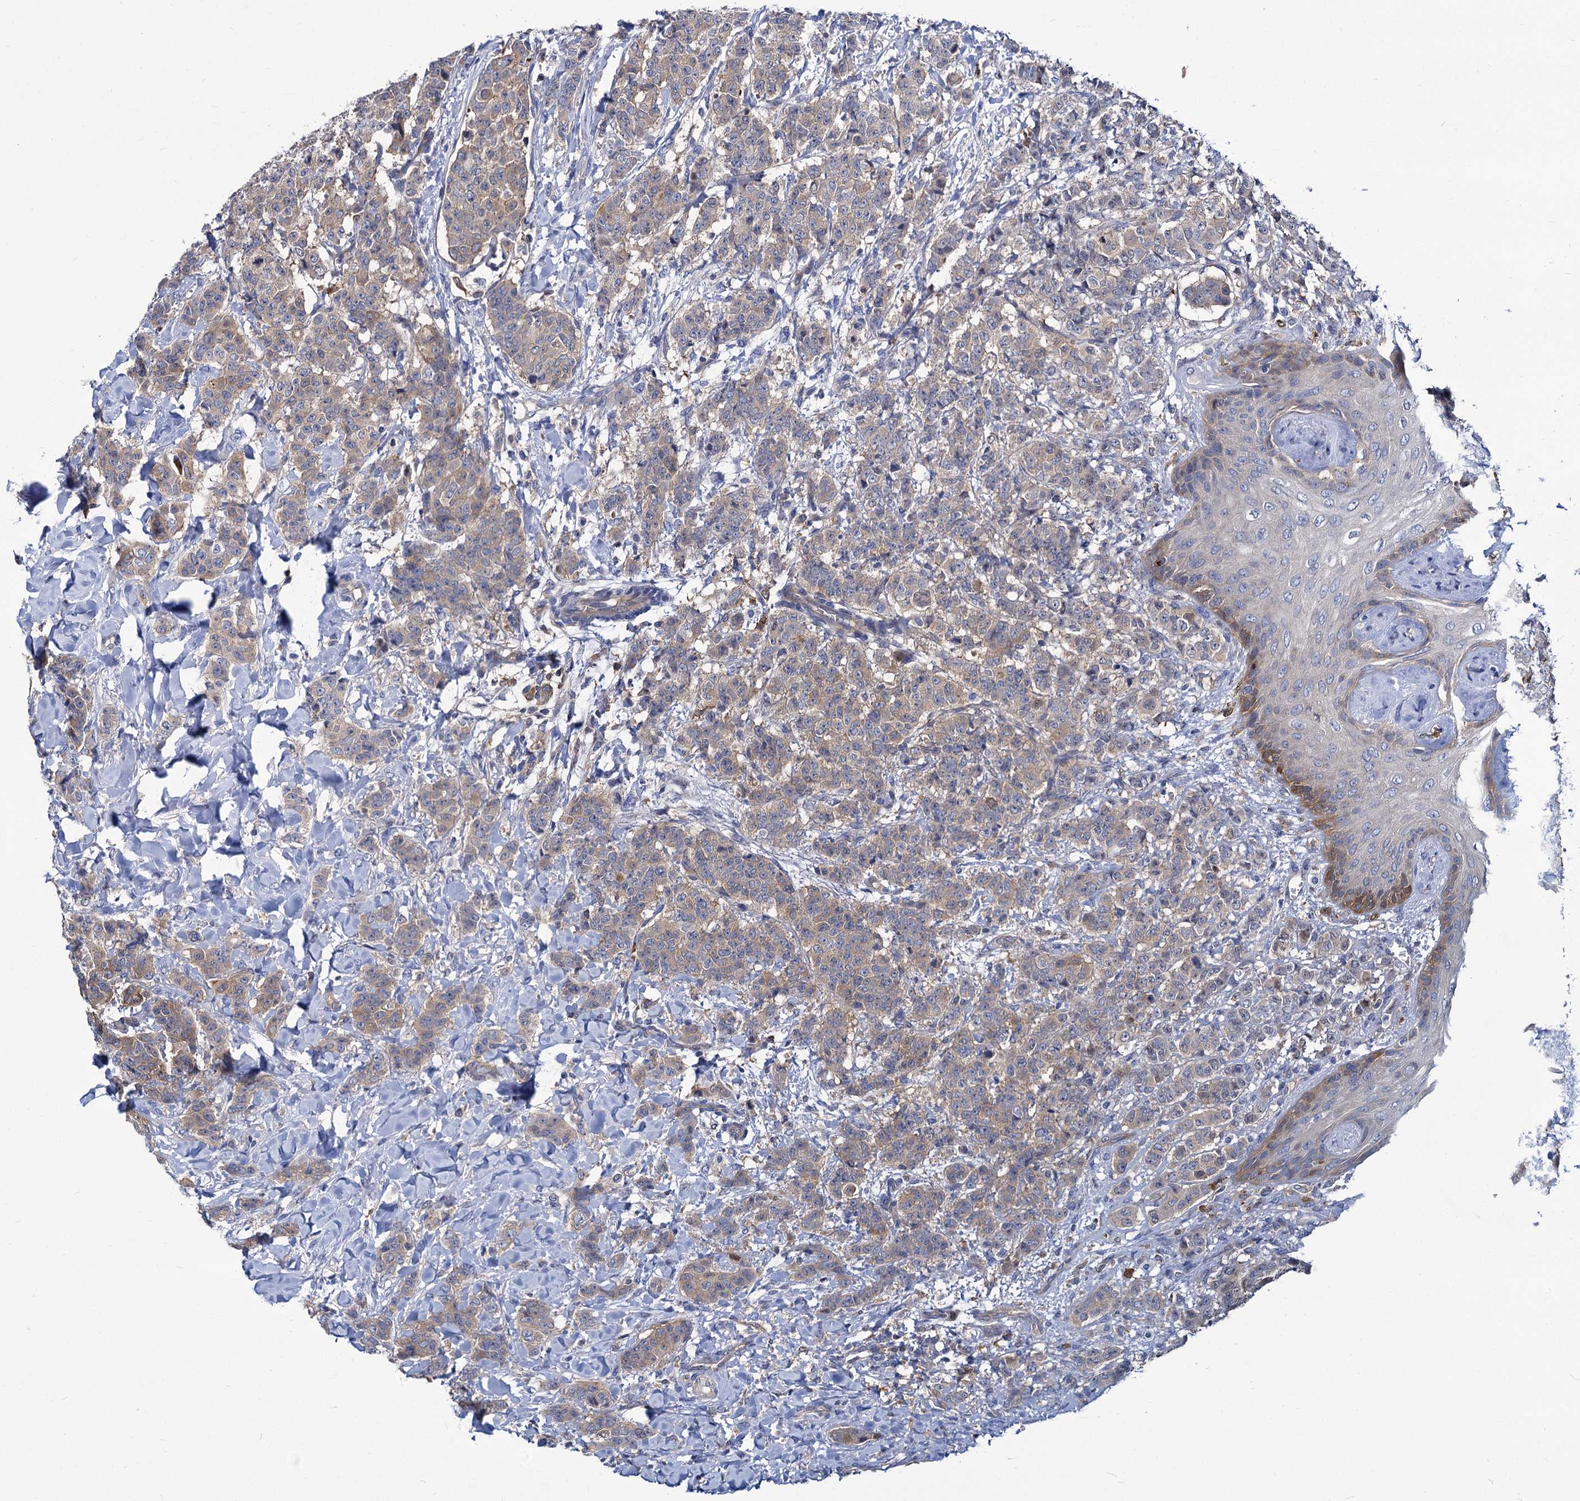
{"staining": {"intensity": "moderate", "quantity": ">75%", "location": "cytoplasmic/membranous"}, "tissue": "breast cancer", "cell_type": "Tumor cells", "image_type": "cancer", "snomed": [{"axis": "morphology", "description": "Duct carcinoma"}, {"axis": "topography", "description": "Breast"}], "caption": "Approximately >75% of tumor cells in human breast cancer exhibit moderate cytoplasmic/membranous protein staining as visualized by brown immunohistochemical staining.", "gene": "GCLC", "patient": {"sex": "female", "age": 40}}